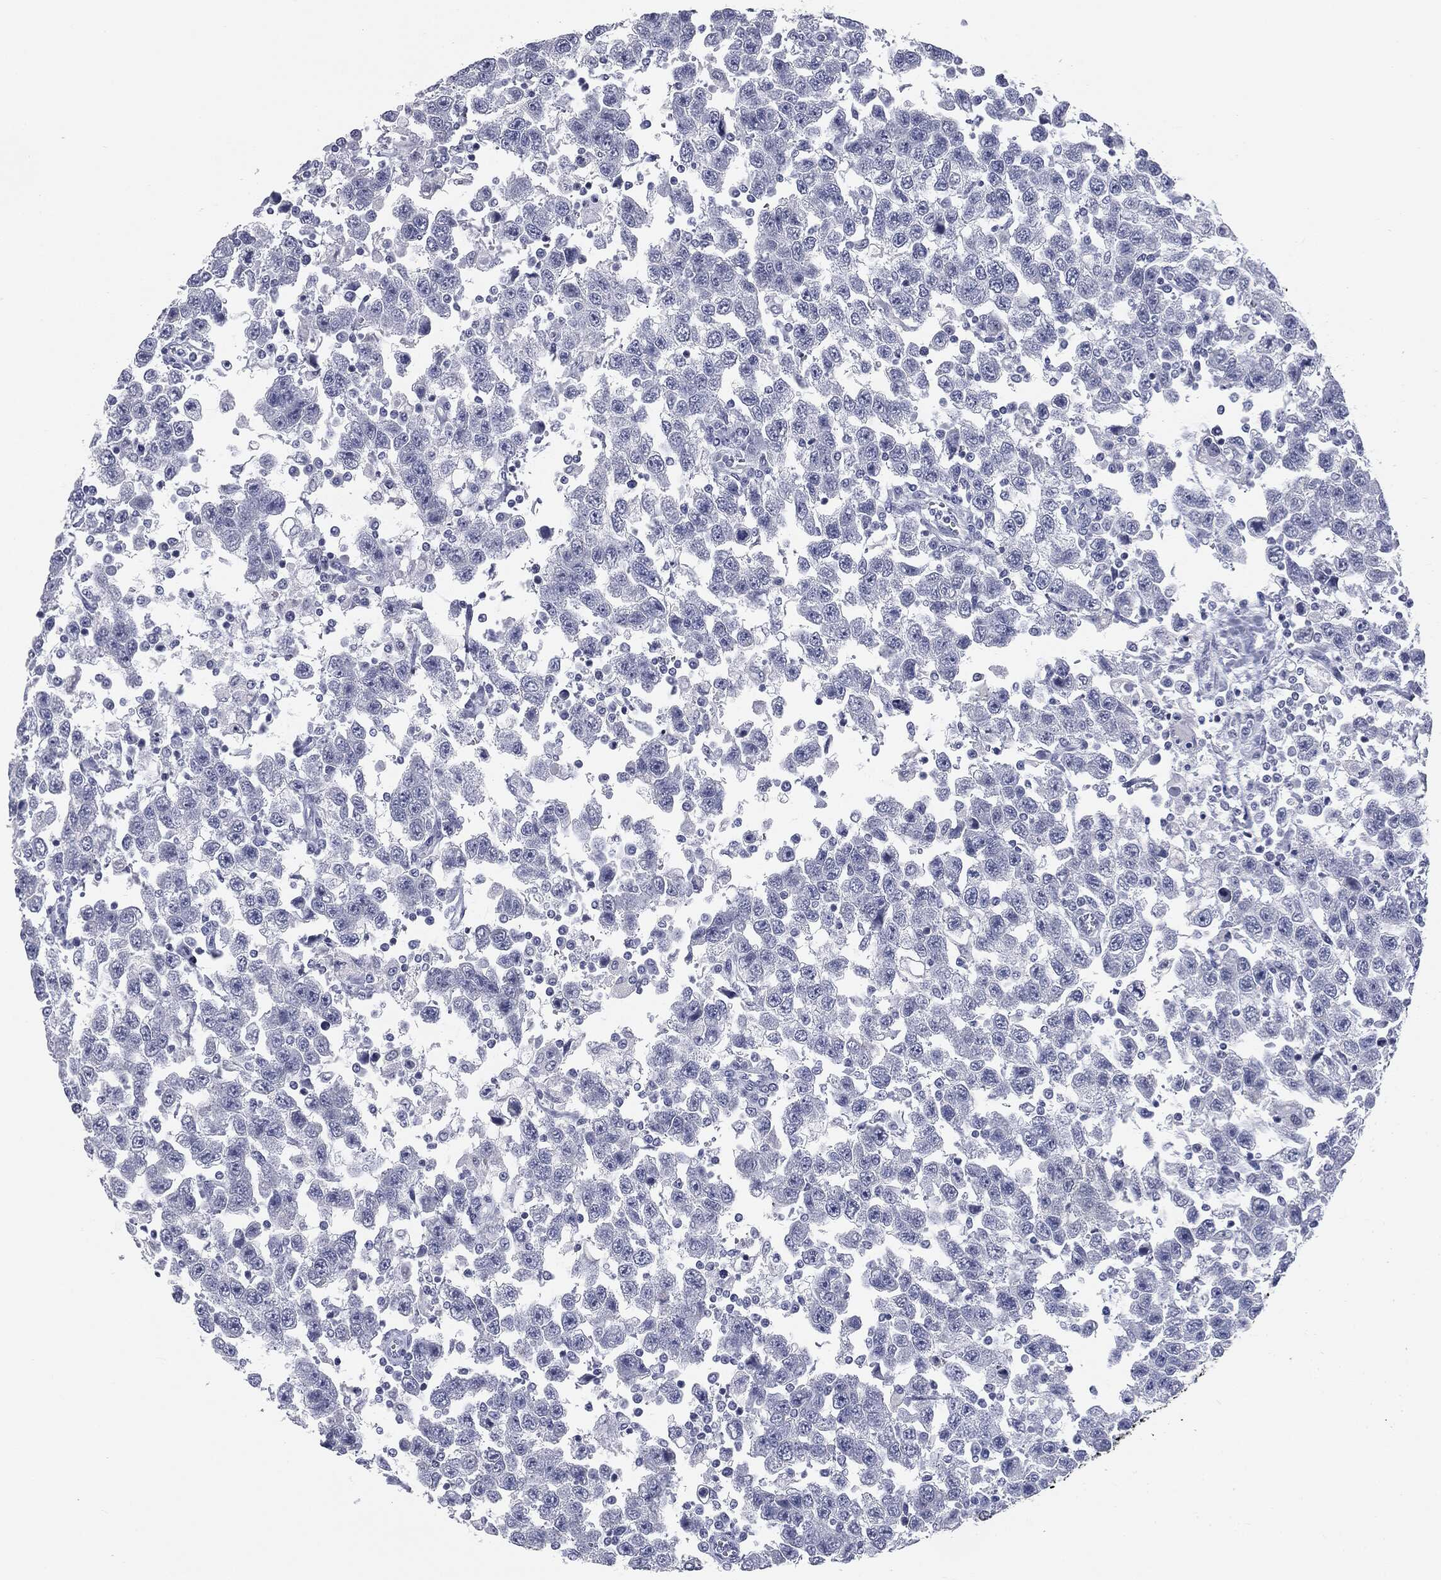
{"staining": {"intensity": "negative", "quantity": "none", "location": "none"}, "tissue": "testis cancer", "cell_type": "Tumor cells", "image_type": "cancer", "snomed": [{"axis": "morphology", "description": "Seminoma, NOS"}, {"axis": "topography", "description": "Testis"}], "caption": "This is an immunohistochemistry (IHC) photomicrograph of human testis cancer (seminoma). There is no positivity in tumor cells.", "gene": "TPO", "patient": {"sex": "male", "age": 41}}